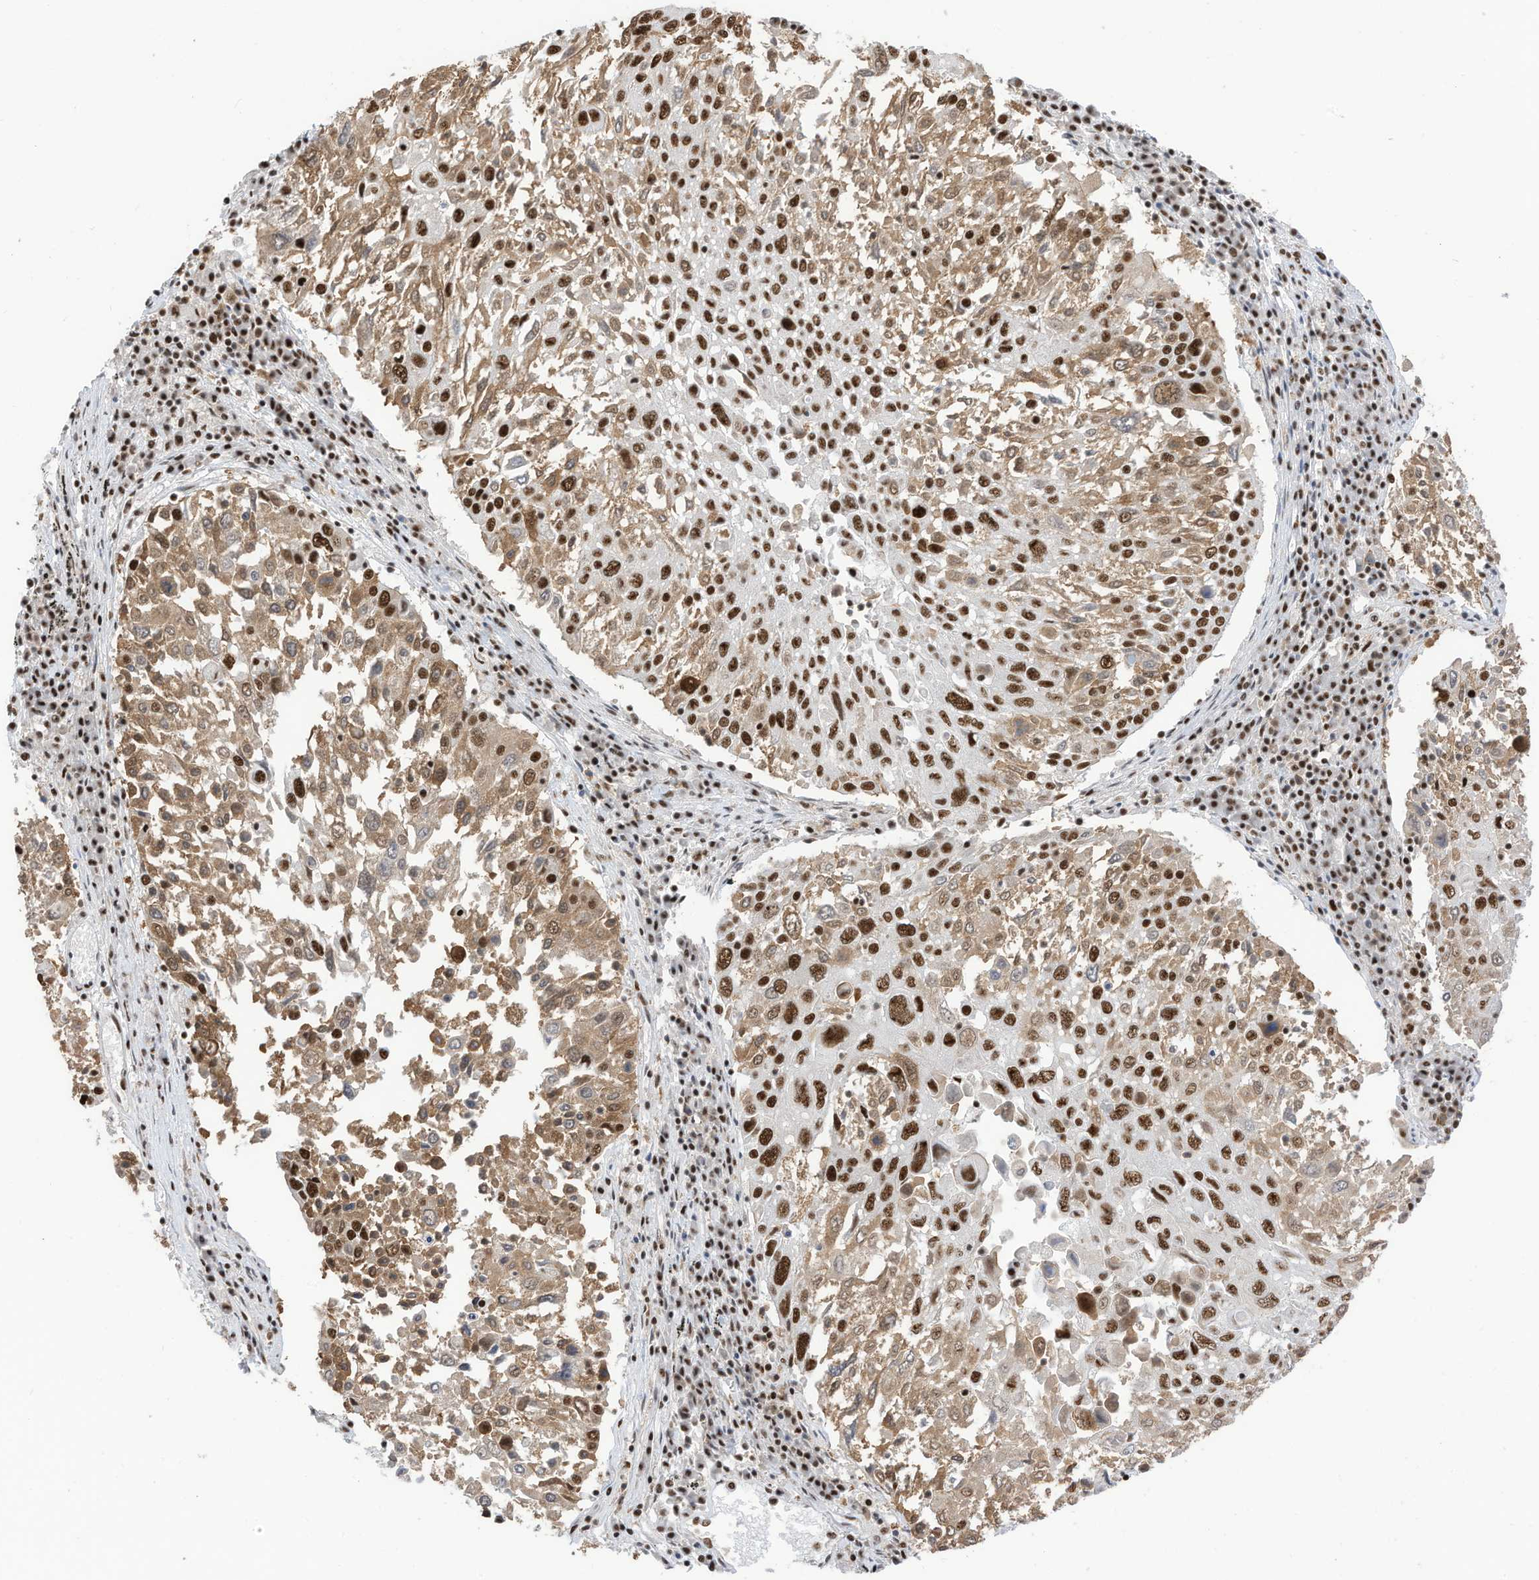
{"staining": {"intensity": "moderate", "quantity": ">75%", "location": "cytoplasmic/membranous,nuclear"}, "tissue": "lung cancer", "cell_type": "Tumor cells", "image_type": "cancer", "snomed": [{"axis": "morphology", "description": "Squamous cell carcinoma, NOS"}, {"axis": "topography", "description": "Lung"}], "caption": "IHC histopathology image of human squamous cell carcinoma (lung) stained for a protein (brown), which exhibits medium levels of moderate cytoplasmic/membranous and nuclear staining in about >75% of tumor cells.", "gene": "SF3A3", "patient": {"sex": "male", "age": 65}}